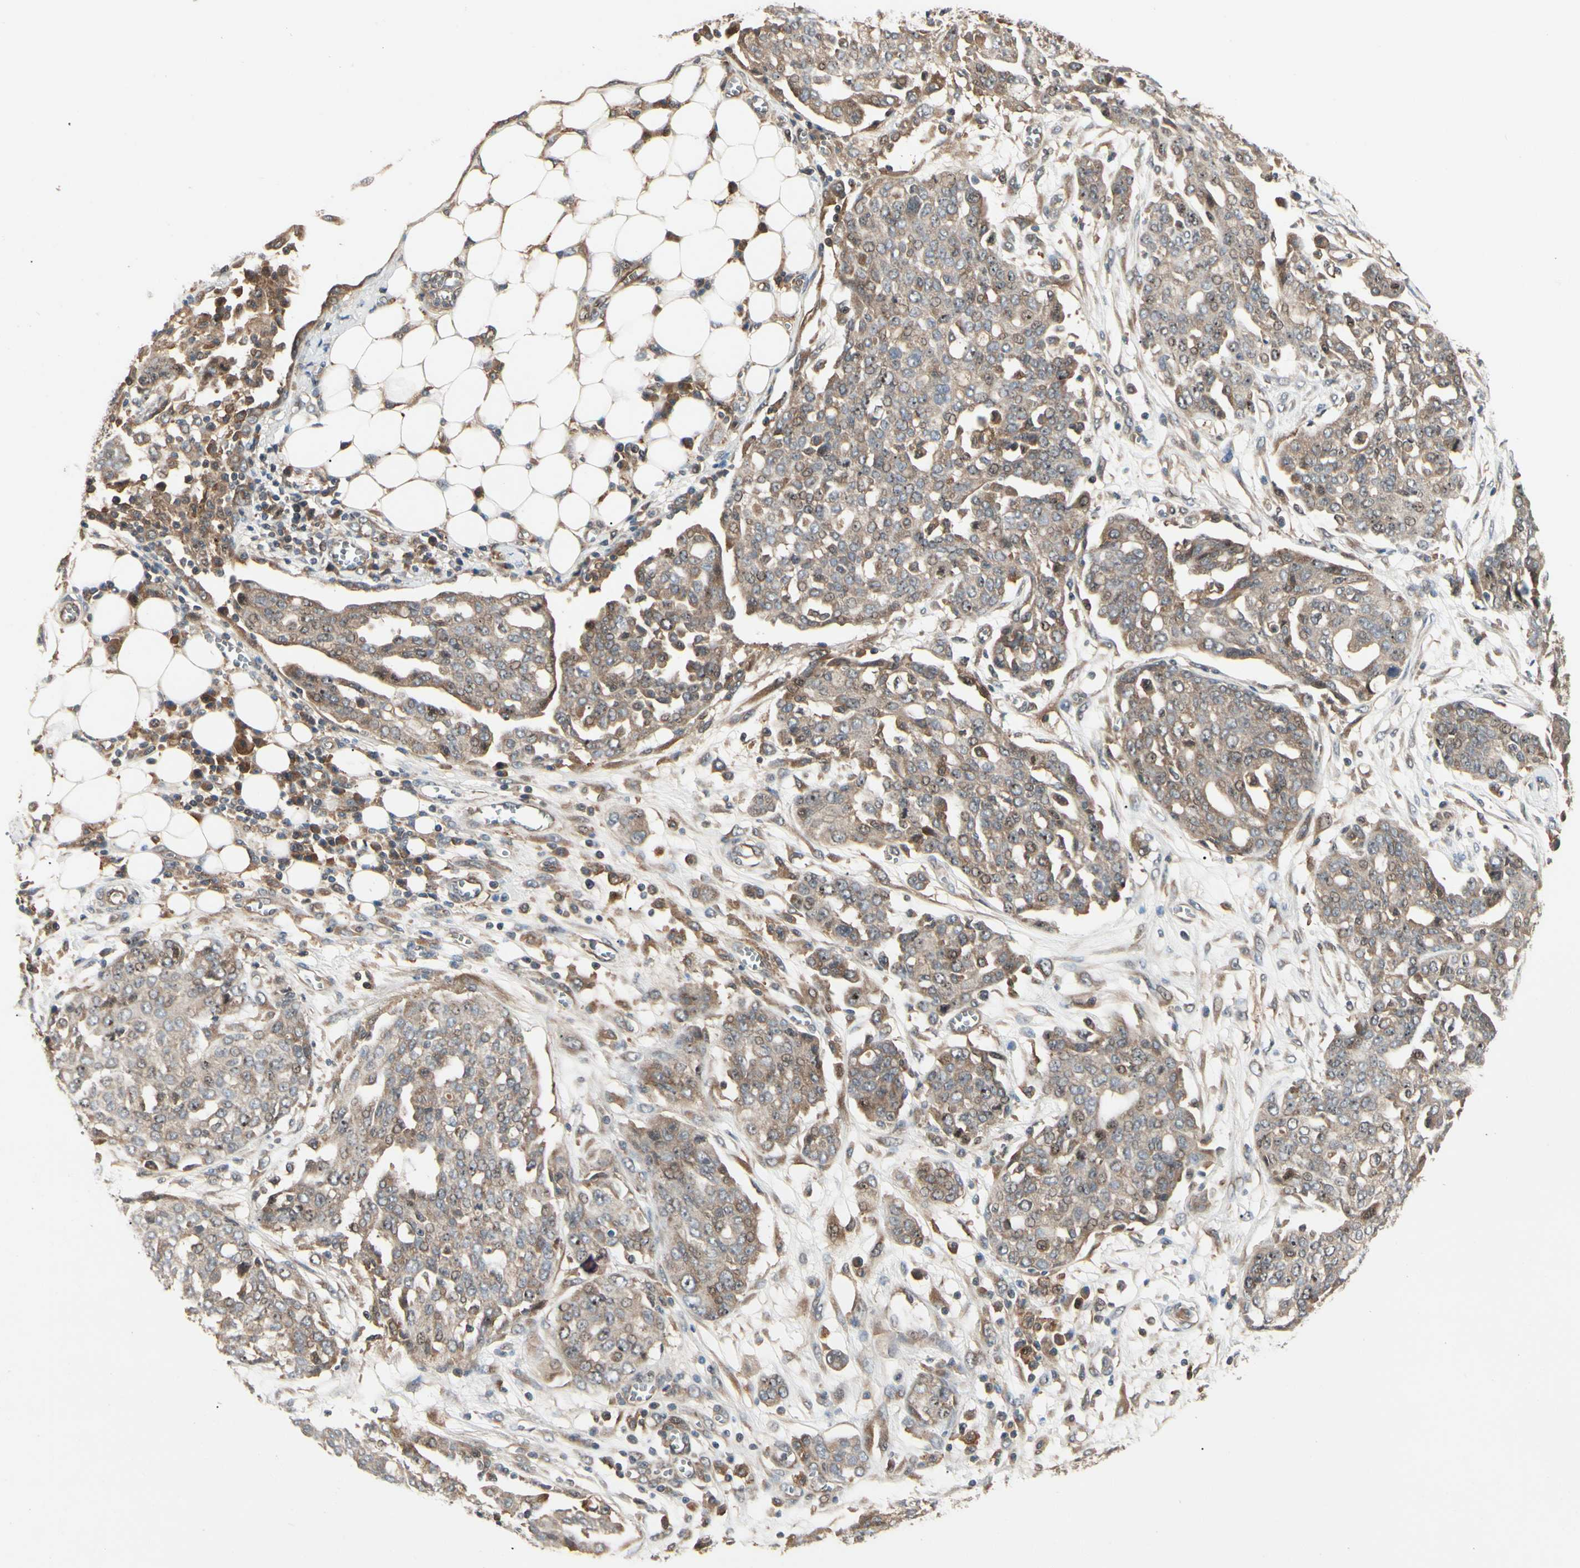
{"staining": {"intensity": "moderate", "quantity": ">75%", "location": "cytoplasmic/membranous"}, "tissue": "ovarian cancer", "cell_type": "Tumor cells", "image_type": "cancer", "snomed": [{"axis": "morphology", "description": "Cystadenocarcinoma, serous, NOS"}, {"axis": "topography", "description": "Soft tissue"}, {"axis": "topography", "description": "Ovary"}], "caption": "Serous cystadenocarcinoma (ovarian) stained with DAB IHC demonstrates medium levels of moderate cytoplasmic/membranous staining in about >75% of tumor cells.", "gene": "RNF14", "patient": {"sex": "female", "age": 57}}